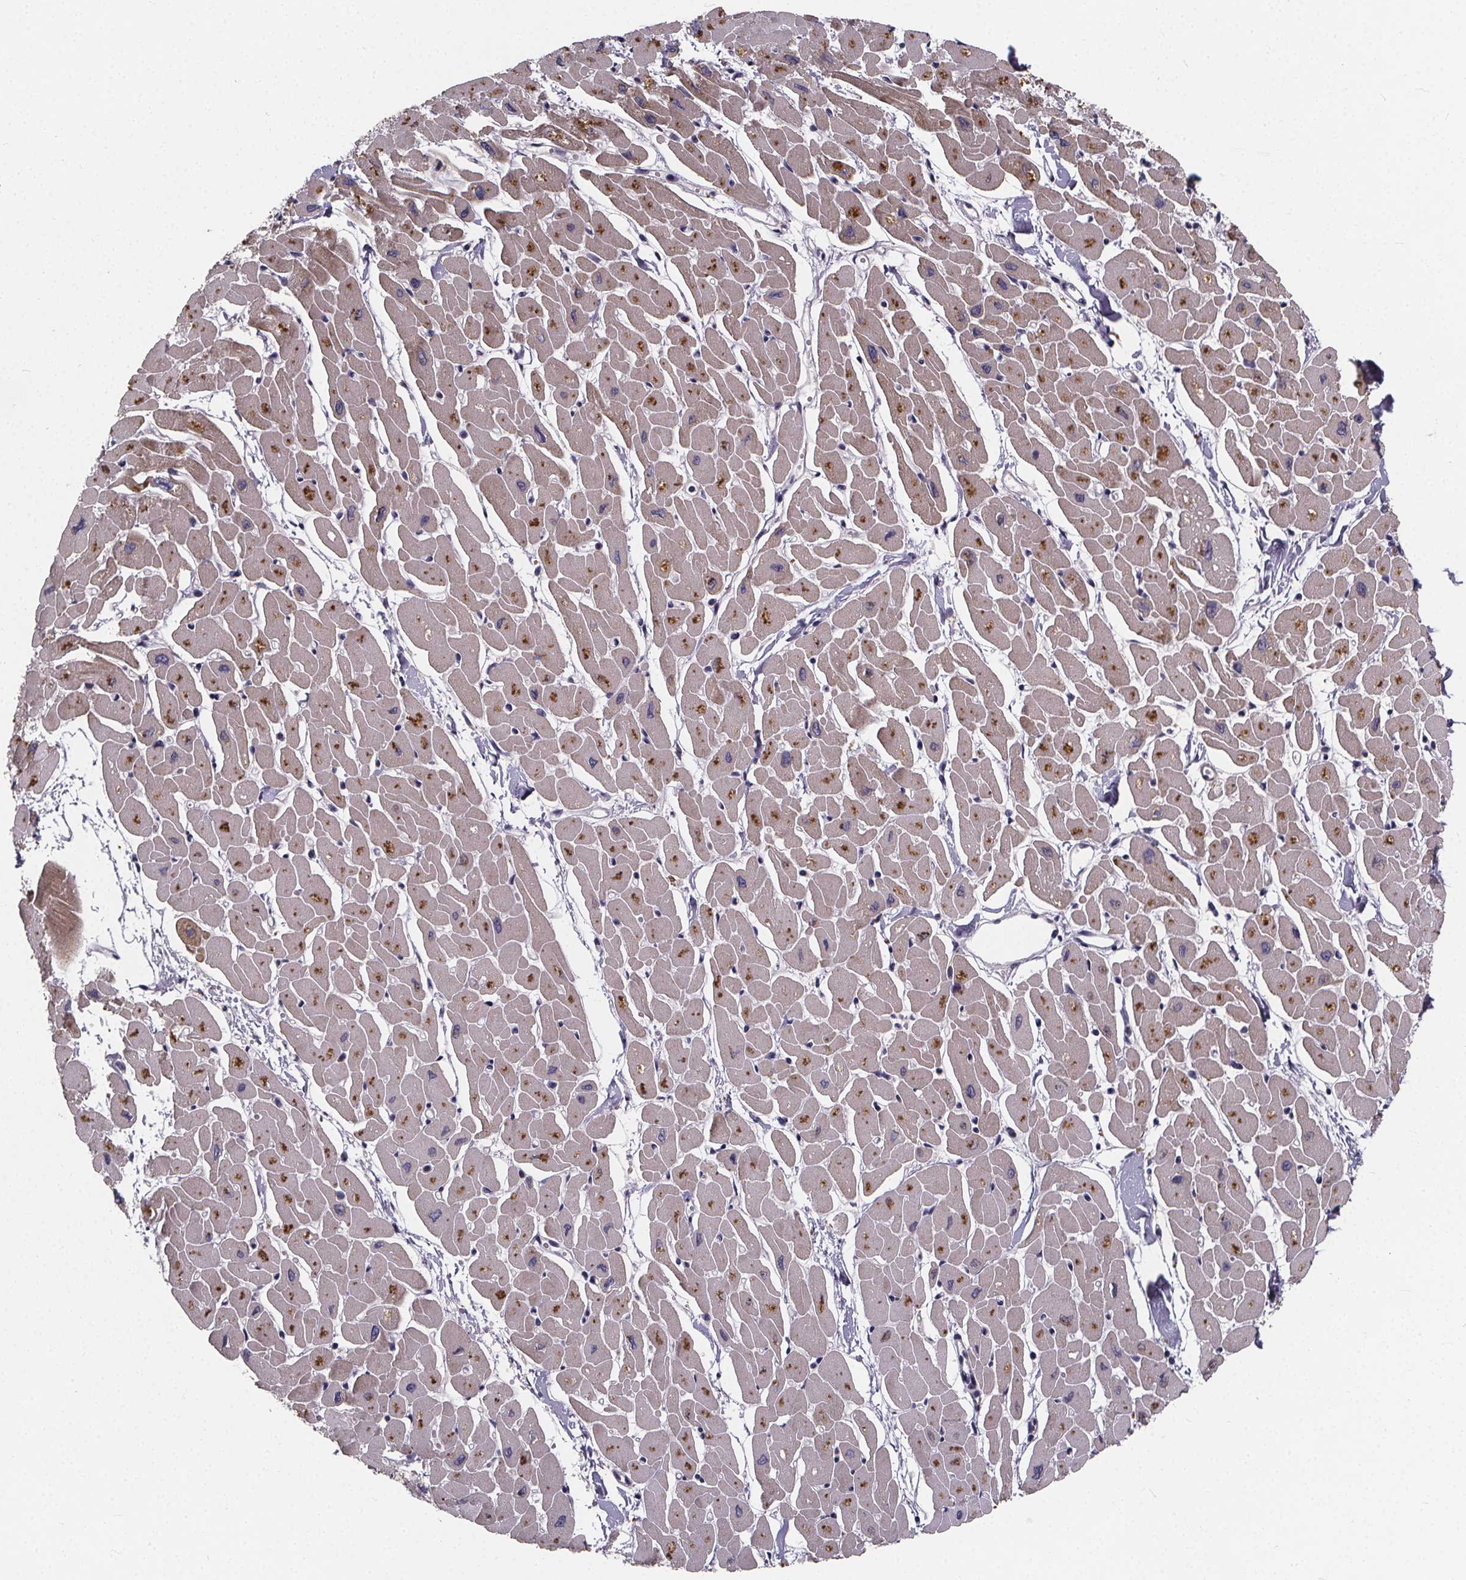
{"staining": {"intensity": "moderate", "quantity": "25%-75%", "location": "cytoplasmic/membranous"}, "tissue": "heart muscle", "cell_type": "Cardiomyocytes", "image_type": "normal", "snomed": [{"axis": "morphology", "description": "Normal tissue, NOS"}, {"axis": "topography", "description": "Heart"}], "caption": "Immunohistochemistry (DAB (3,3'-diaminobenzidine)) staining of normal heart muscle exhibits moderate cytoplasmic/membranous protein staining in approximately 25%-75% of cardiomyocytes. Using DAB (3,3'-diaminobenzidine) (brown) and hematoxylin (blue) stains, captured at high magnification using brightfield microscopy.", "gene": "FBXW2", "patient": {"sex": "male", "age": 57}}